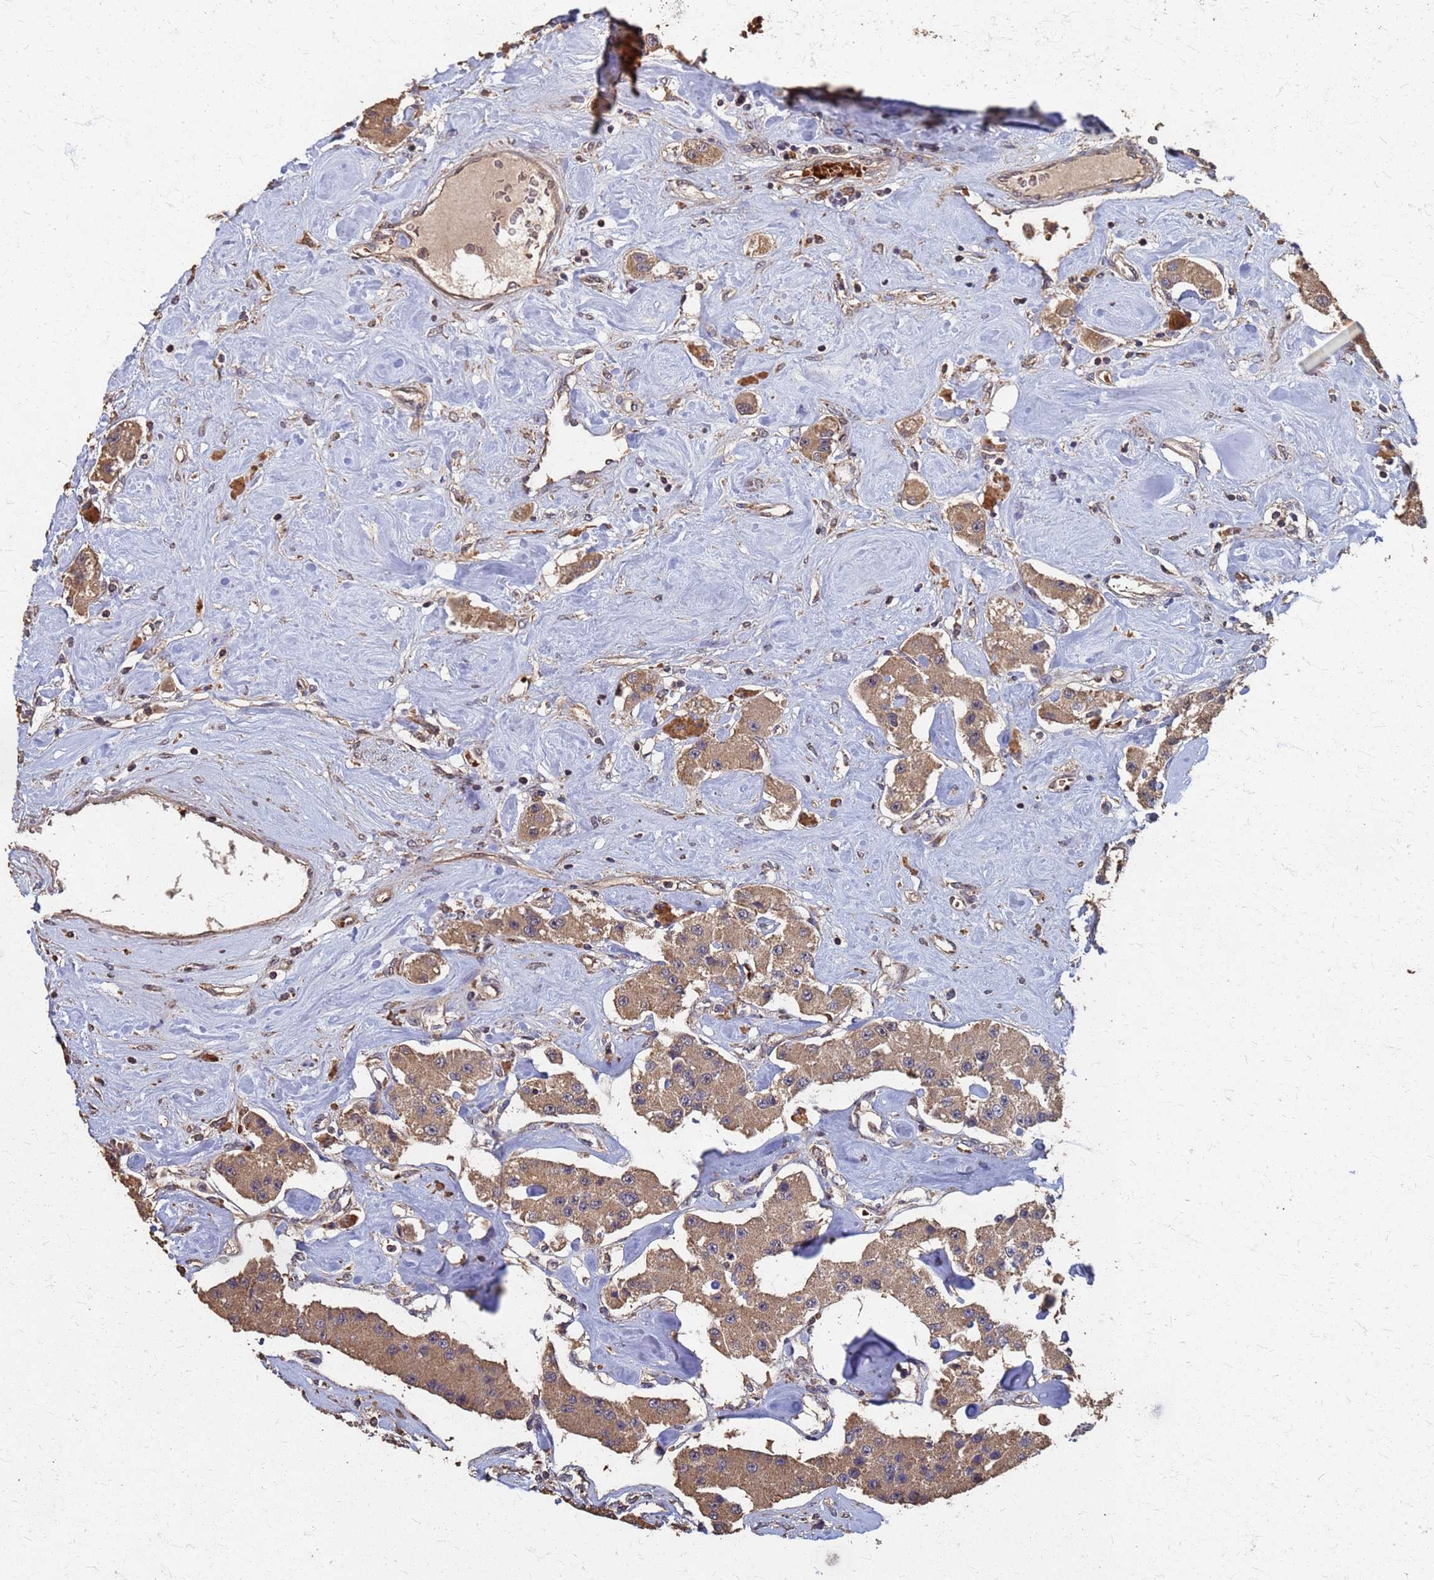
{"staining": {"intensity": "moderate", "quantity": ">75%", "location": "cytoplasmic/membranous"}, "tissue": "carcinoid", "cell_type": "Tumor cells", "image_type": "cancer", "snomed": [{"axis": "morphology", "description": "Carcinoid, malignant, NOS"}, {"axis": "topography", "description": "Pancreas"}], "caption": "Immunohistochemical staining of human carcinoid displays moderate cytoplasmic/membranous protein staining in approximately >75% of tumor cells.", "gene": "DPH5", "patient": {"sex": "male", "age": 41}}